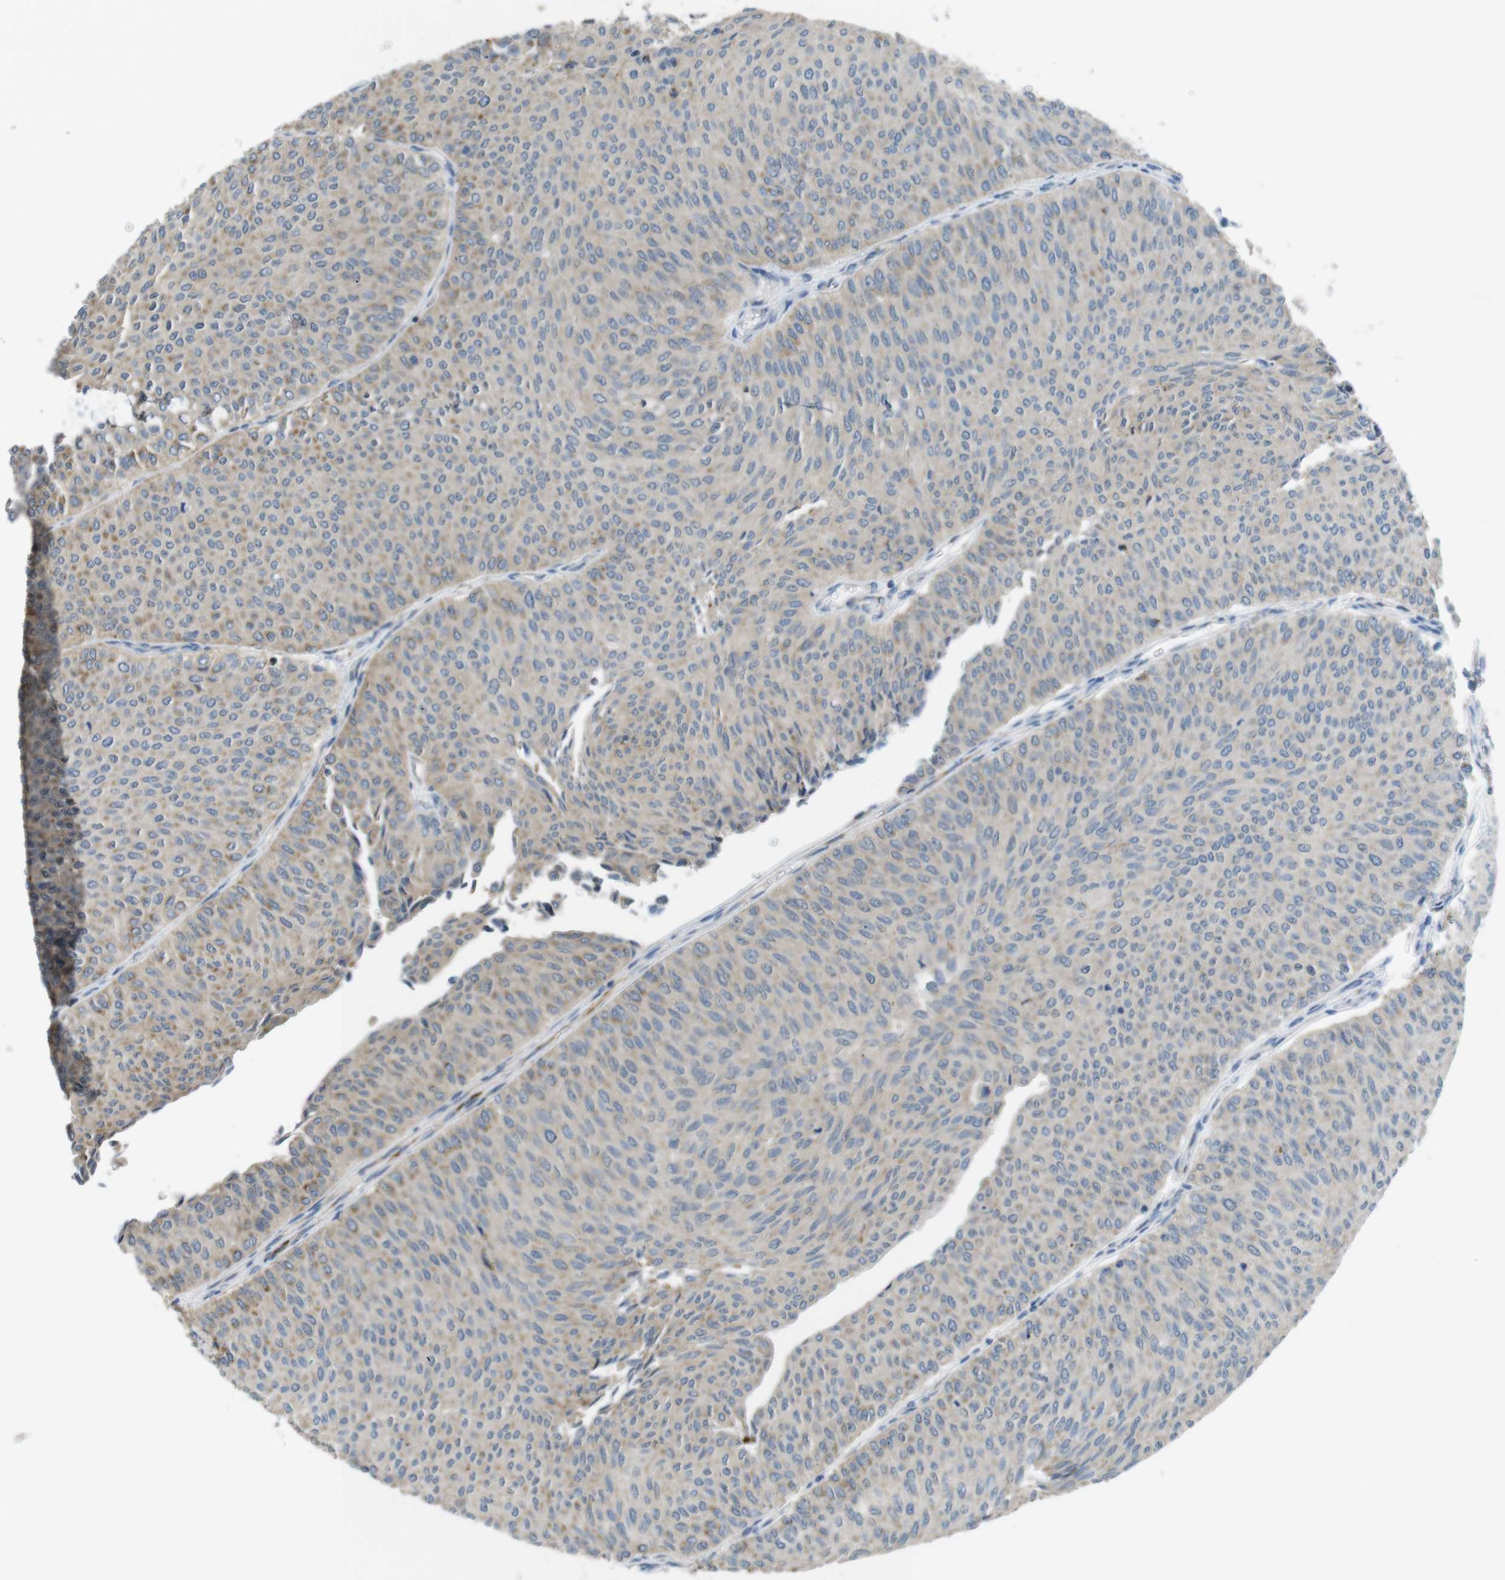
{"staining": {"intensity": "weak", "quantity": ">75%", "location": "cytoplasmic/membranous"}, "tissue": "urothelial cancer", "cell_type": "Tumor cells", "image_type": "cancer", "snomed": [{"axis": "morphology", "description": "Urothelial carcinoma, Low grade"}, {"axis": "topography", "description": "Urinary bladder"}], "caption": "Protein expression analysis of human low-grade urothelial carcinoma reveals weak cytoplasmic/membranous positivity in about >75% of tumor cells.", "gene": "GRIK2", "patient": {"sex": "male", "age": 78}}